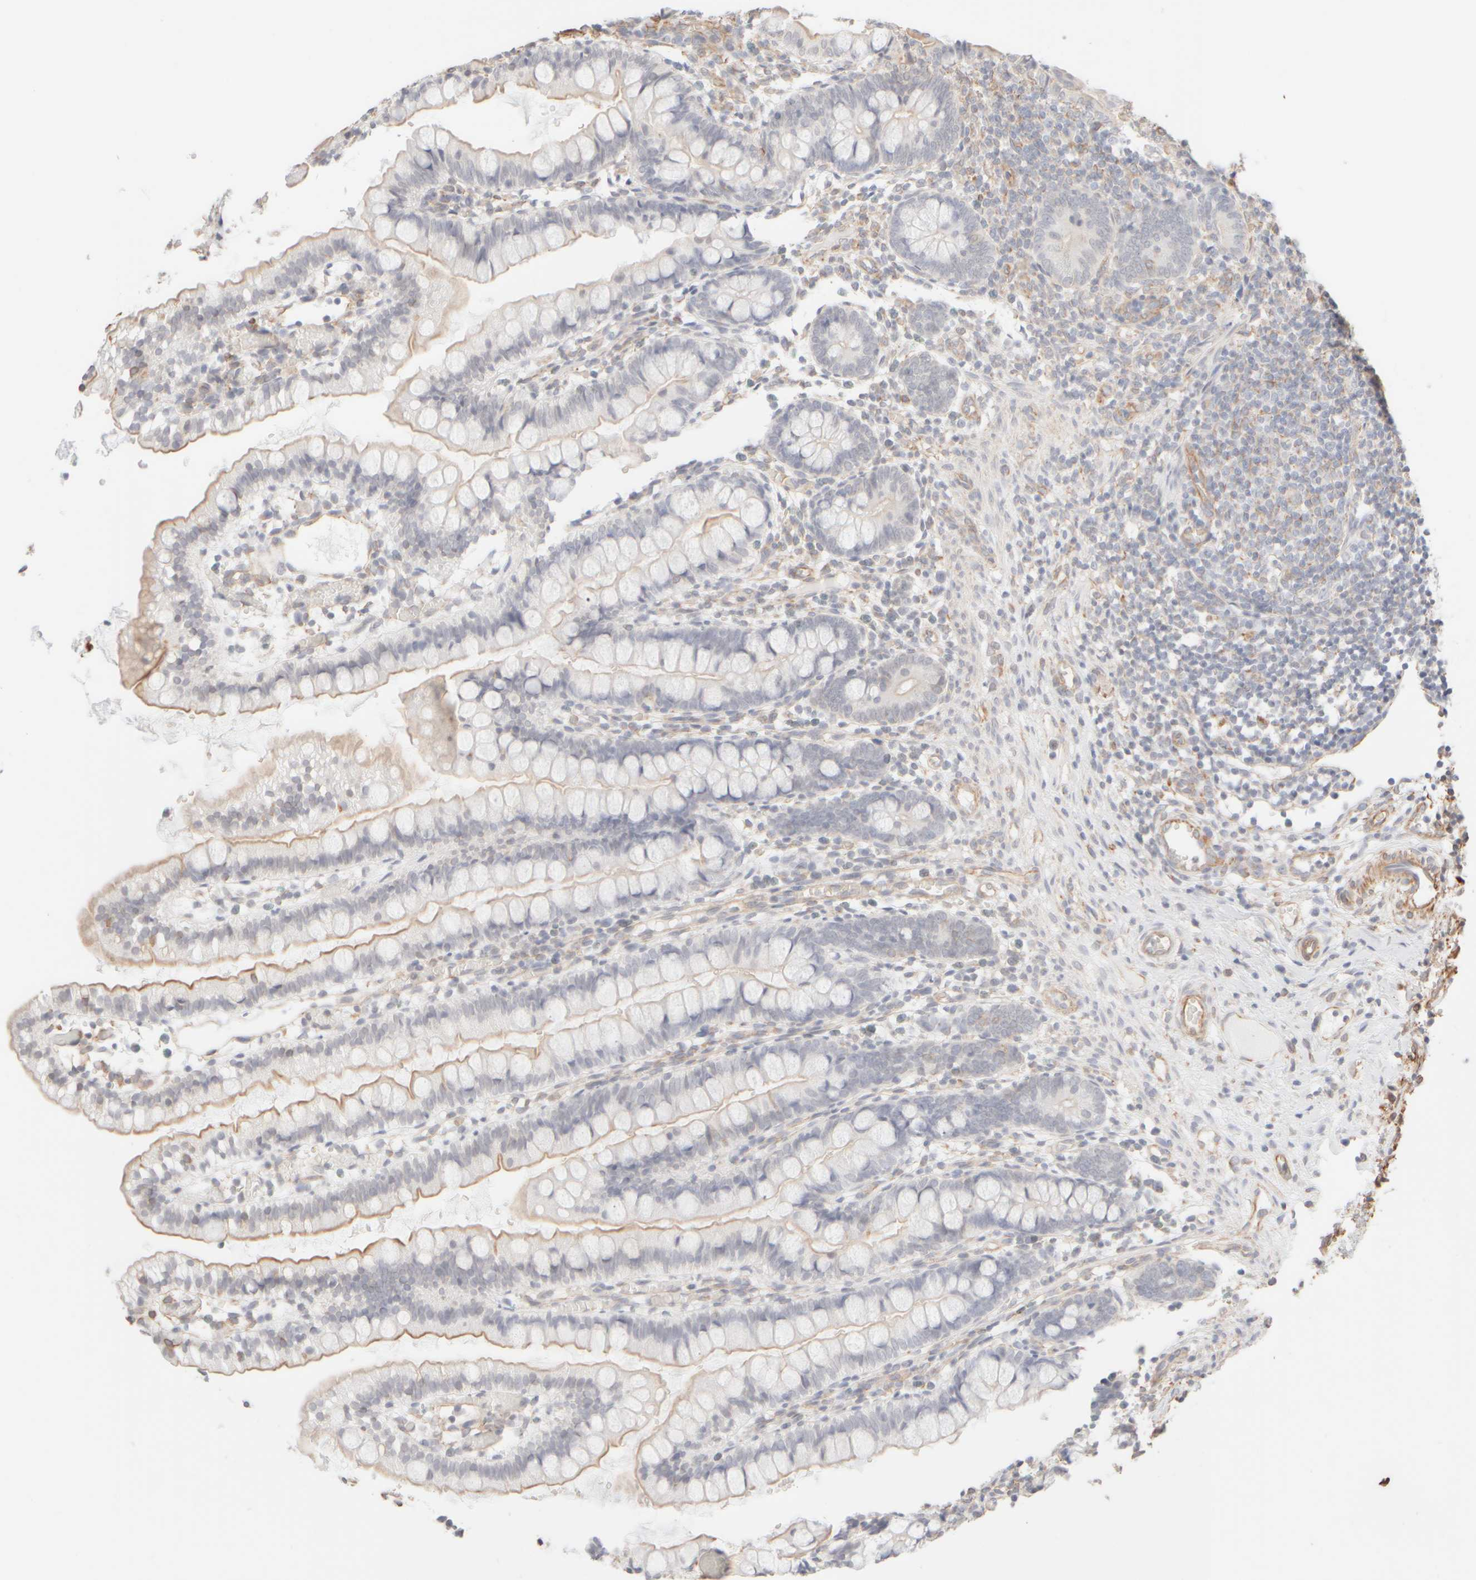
{"staining": {"intensity": "weak", "quantity": ">75%", "location": "cytoplasmic/membranous"}, "tissue": "small intestine", "cell_type": "Glandular cells", "image_type": "normal", "snomed": [{"axis": "morphology", "description": "Normal tissue, NOS"}, {"axis": "morphology", "description": "Developmental malformation"}, {"axis": "topography", "description": "Small intestine"}], "caption": "Protein expression analysis of unremarkable small intestine shows weak cytoplasmic/membranous staining in approximately >75% of glandular cells.", "gene": "KRT15", "patient": {"sex": "male"}}